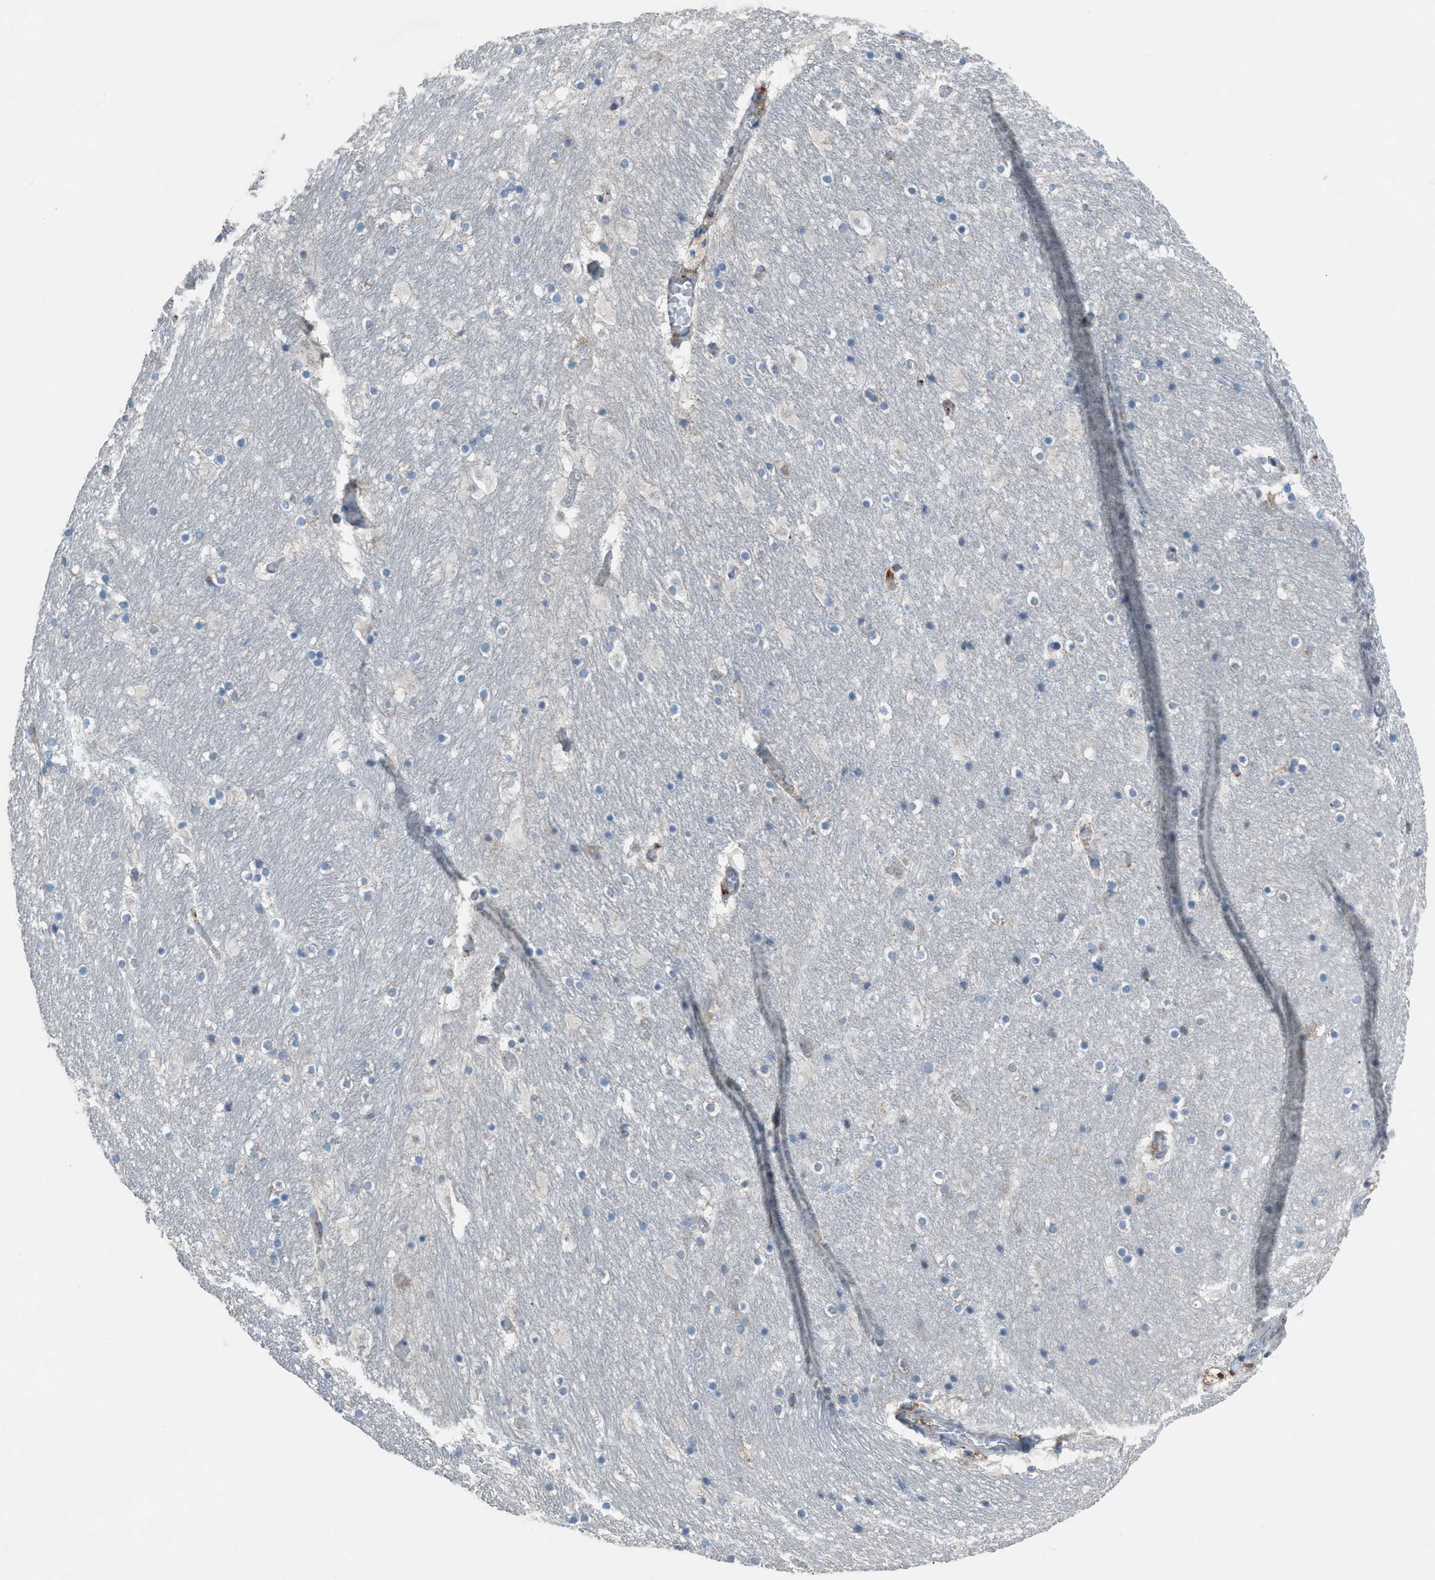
{"staining": {"intensity": "negative", "quantity": "none", "location": "none"}, "tissue": "hippocampus", "cell_type": "Glial cells", "image_type": "normal", "snomed": [{"axis": "morphology", "description": "Normal tissue, NOS"}, {"axis": "topography", "description": "Hippocampus"}], "caption": "This is an immunohistochemistry micrograph of unremarkable human hippocampus. There is no expression in glial cells.", "gene": "HEG1", "patient": {"sex": "male", "age": 45}}